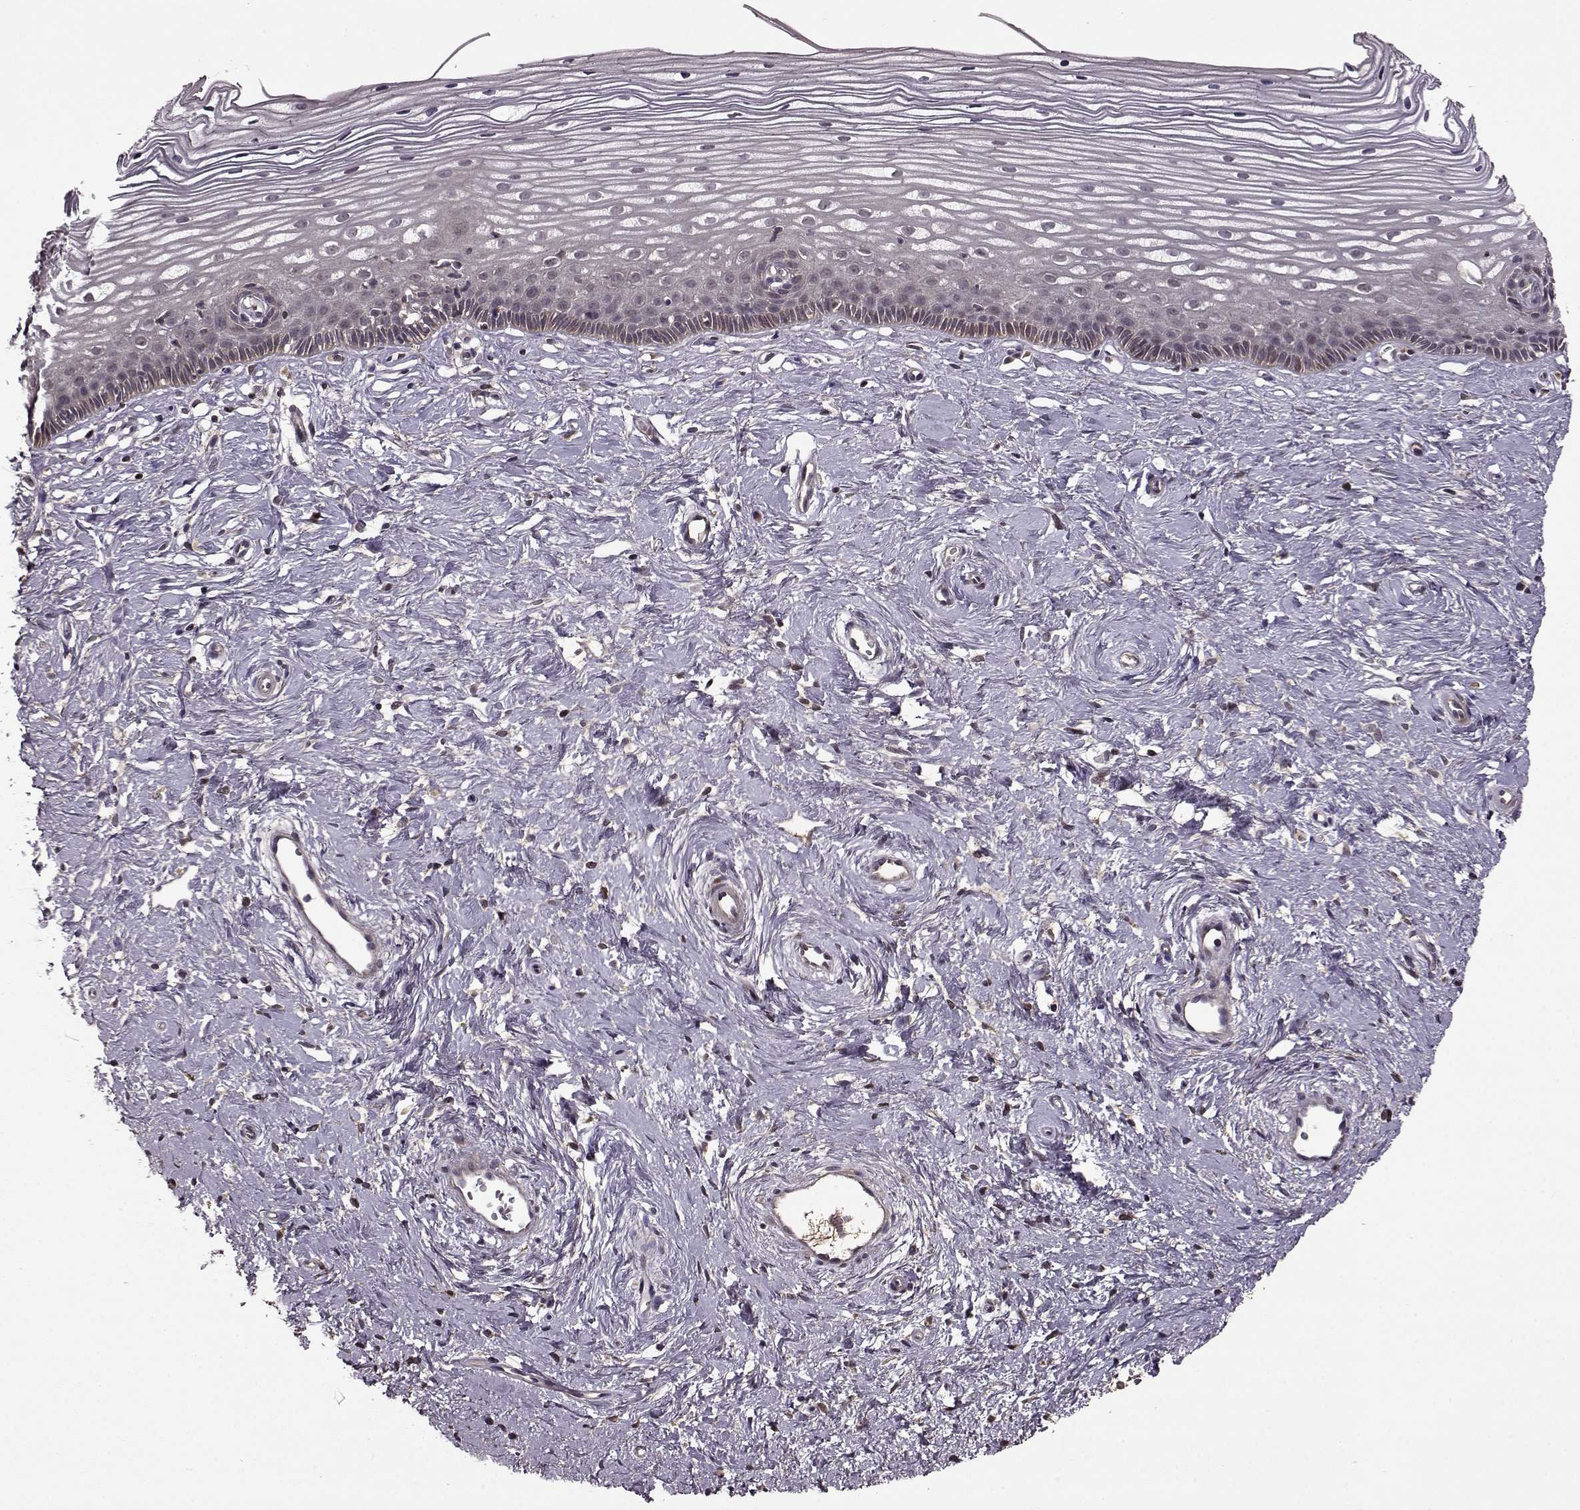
{"staining": {"intensity": "negative", "quantity": "none", "location": "none"}, "tissue": "cervix", "cell_type": "Glandular cells", "image_type": "normal", "snomed": [{"axis": "morphology", "description": "Normal tissue, NOS"}, {"axis": "topography", "description": "Cervix"}], "caption": "Glandular cells show no significant staining in unremarkable cervix.", "gene": "MAIP1", "patient": {"sex": "female", "age": 40}}